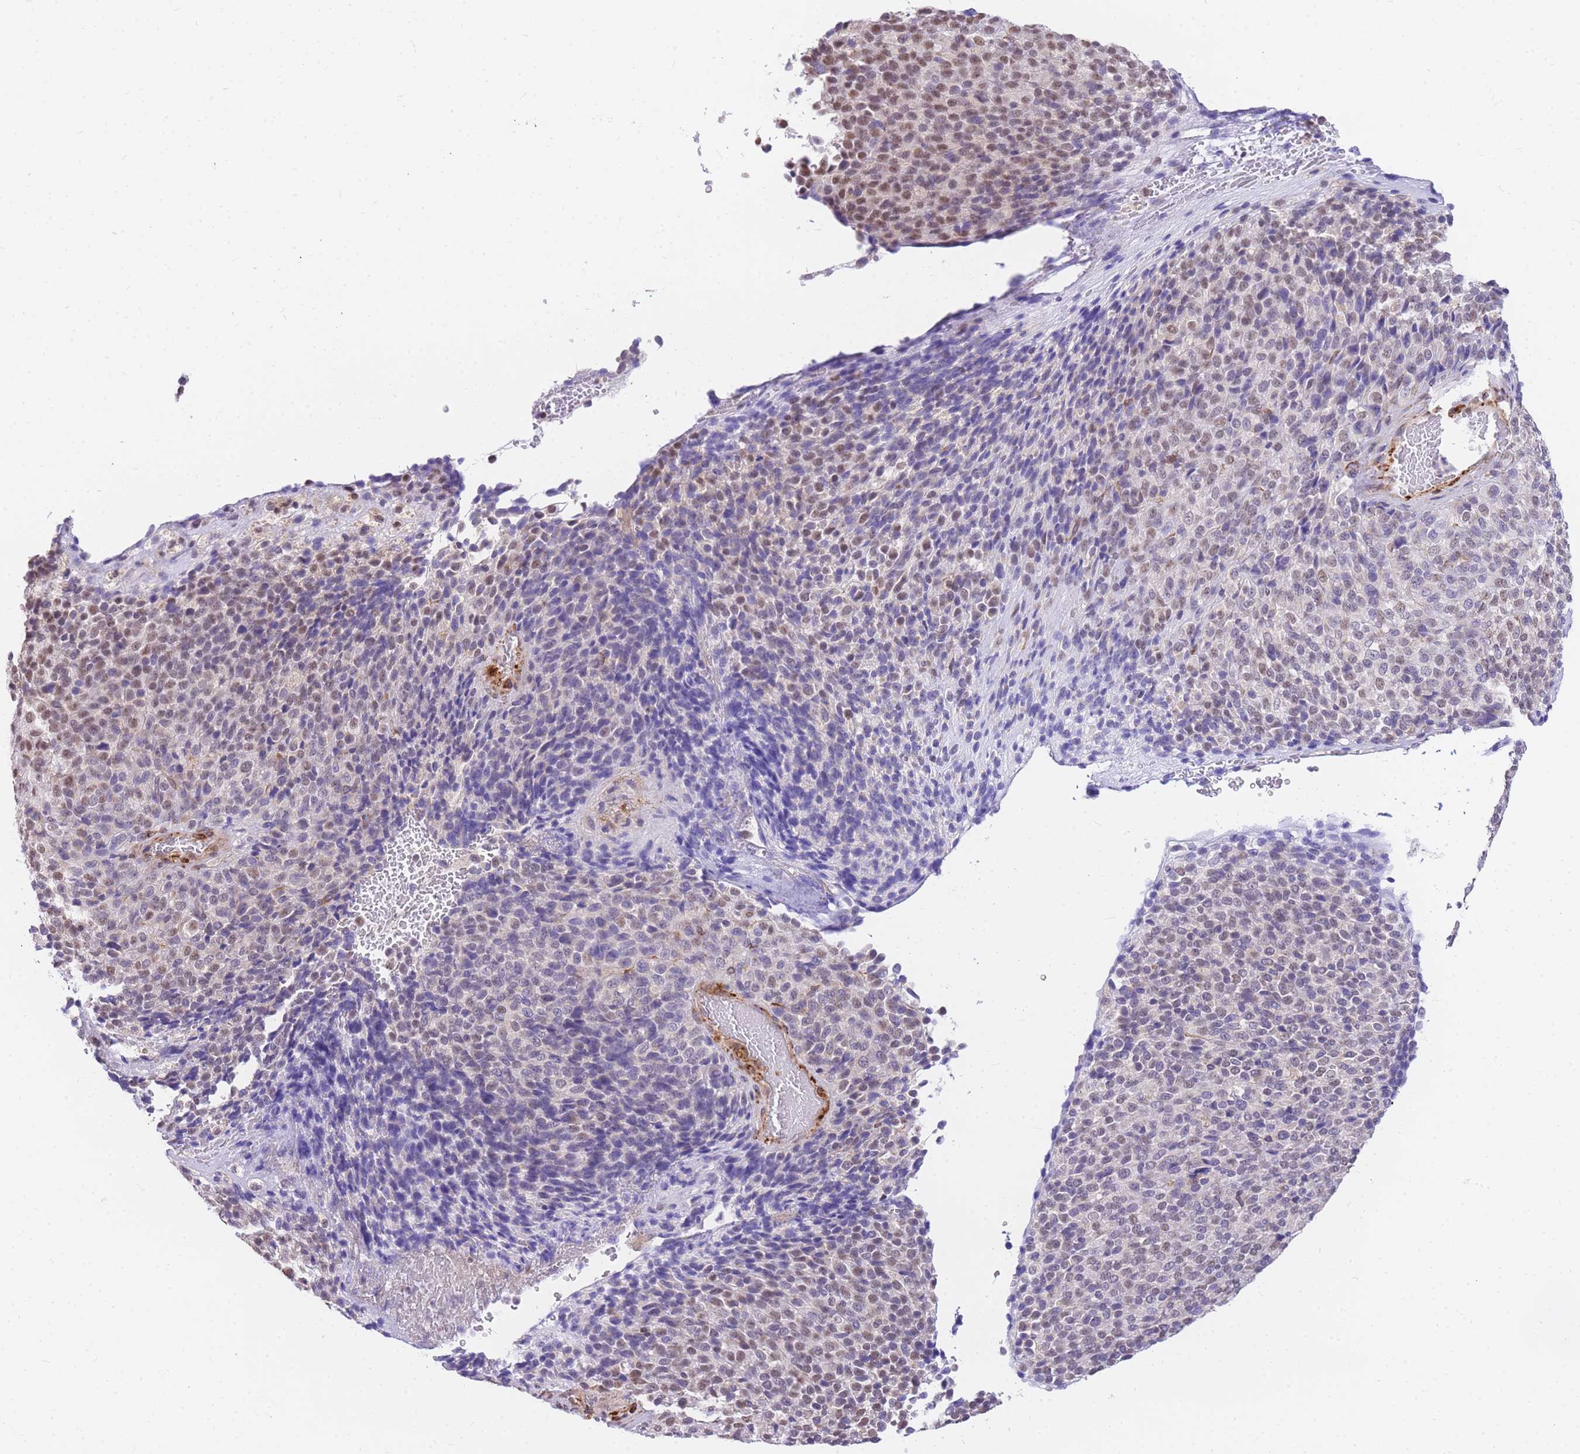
{"staining": {"intensity": "weak", "quantity": "25%-75%", "location": "nuclear"}, "tissue": "melanoma", "cell_type": "Tumor cells", "image_type": "cancer", "snomed": [{"axis": "morphology", "description": "Malignant melanoma, Metastatic site"}, {"axis": "topography", "description": "Brain"}], "caption": "Malignant melanoma (metastatic site) stained with immunohistochemistry (IHC) shows weak nuclear staining in approximately 25%-75% of tumor cells.", "gene": "S100PBP", "patient": {"sex": "female", "age": 56}}